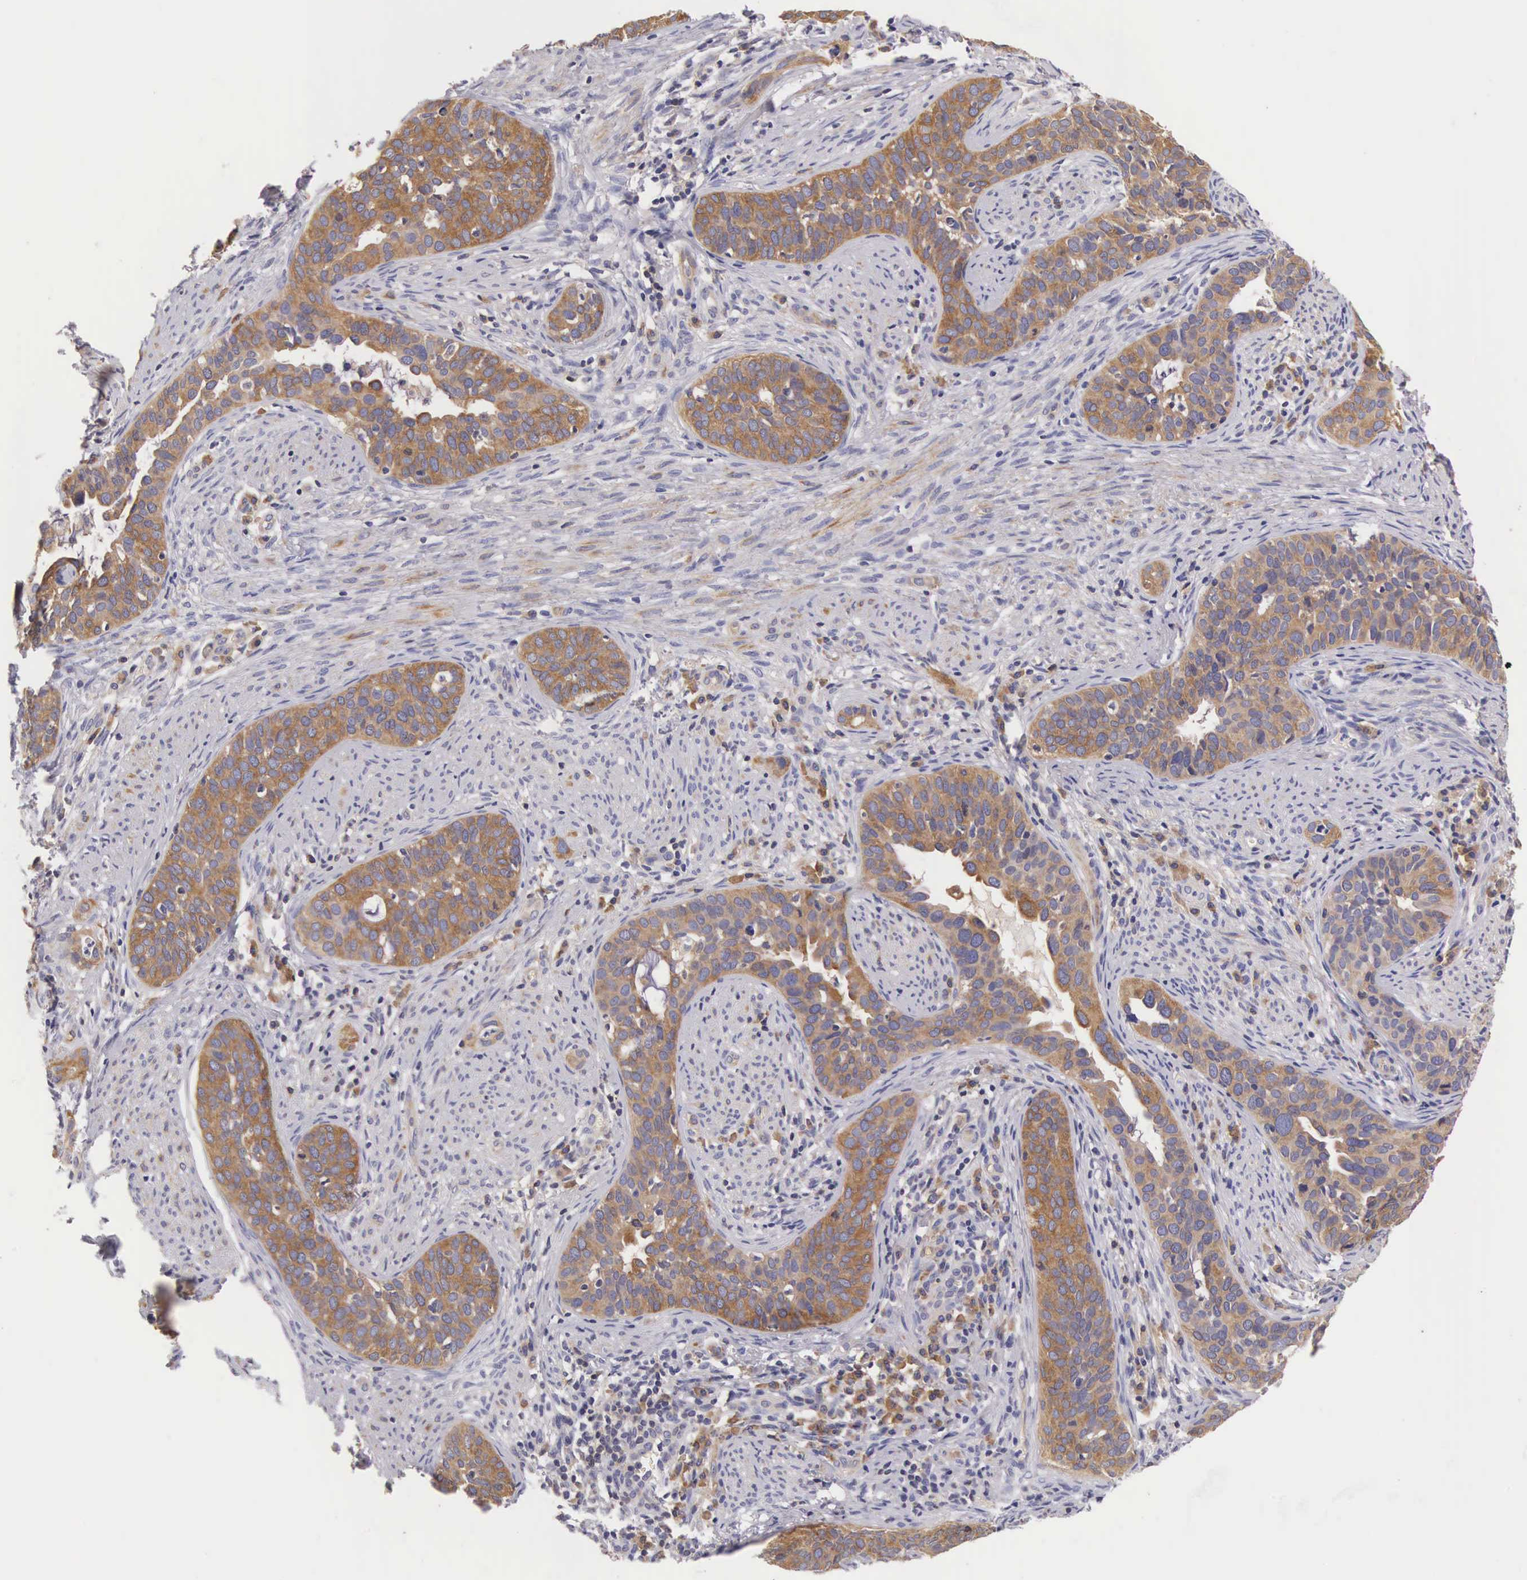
{"staining": {"intensity": "moderate", "quantity": ">75%", "location": "cytoplasmic/membranous"}, "tissue": "cervical cancer", "cell_type": "Tumor cells", "image_type": "cancer", "snomed": [{"axis": "morphology", "description": "Squamous cell carcinoma, NOS"}, {"axis": "topography", "description": "Cervix"}], "caption": "Cervical squamous cell carcinoma stained with DAB (3,3'-diaminobenzidine) IHC shows medium levels of moderate cytoplasmic/membranous staining in about >75% of tumor cells. (IHC, brightfield microscopy, high magnification).", "gene": "OSBPL3", "patient": {"sex": "female", "age": 31}}